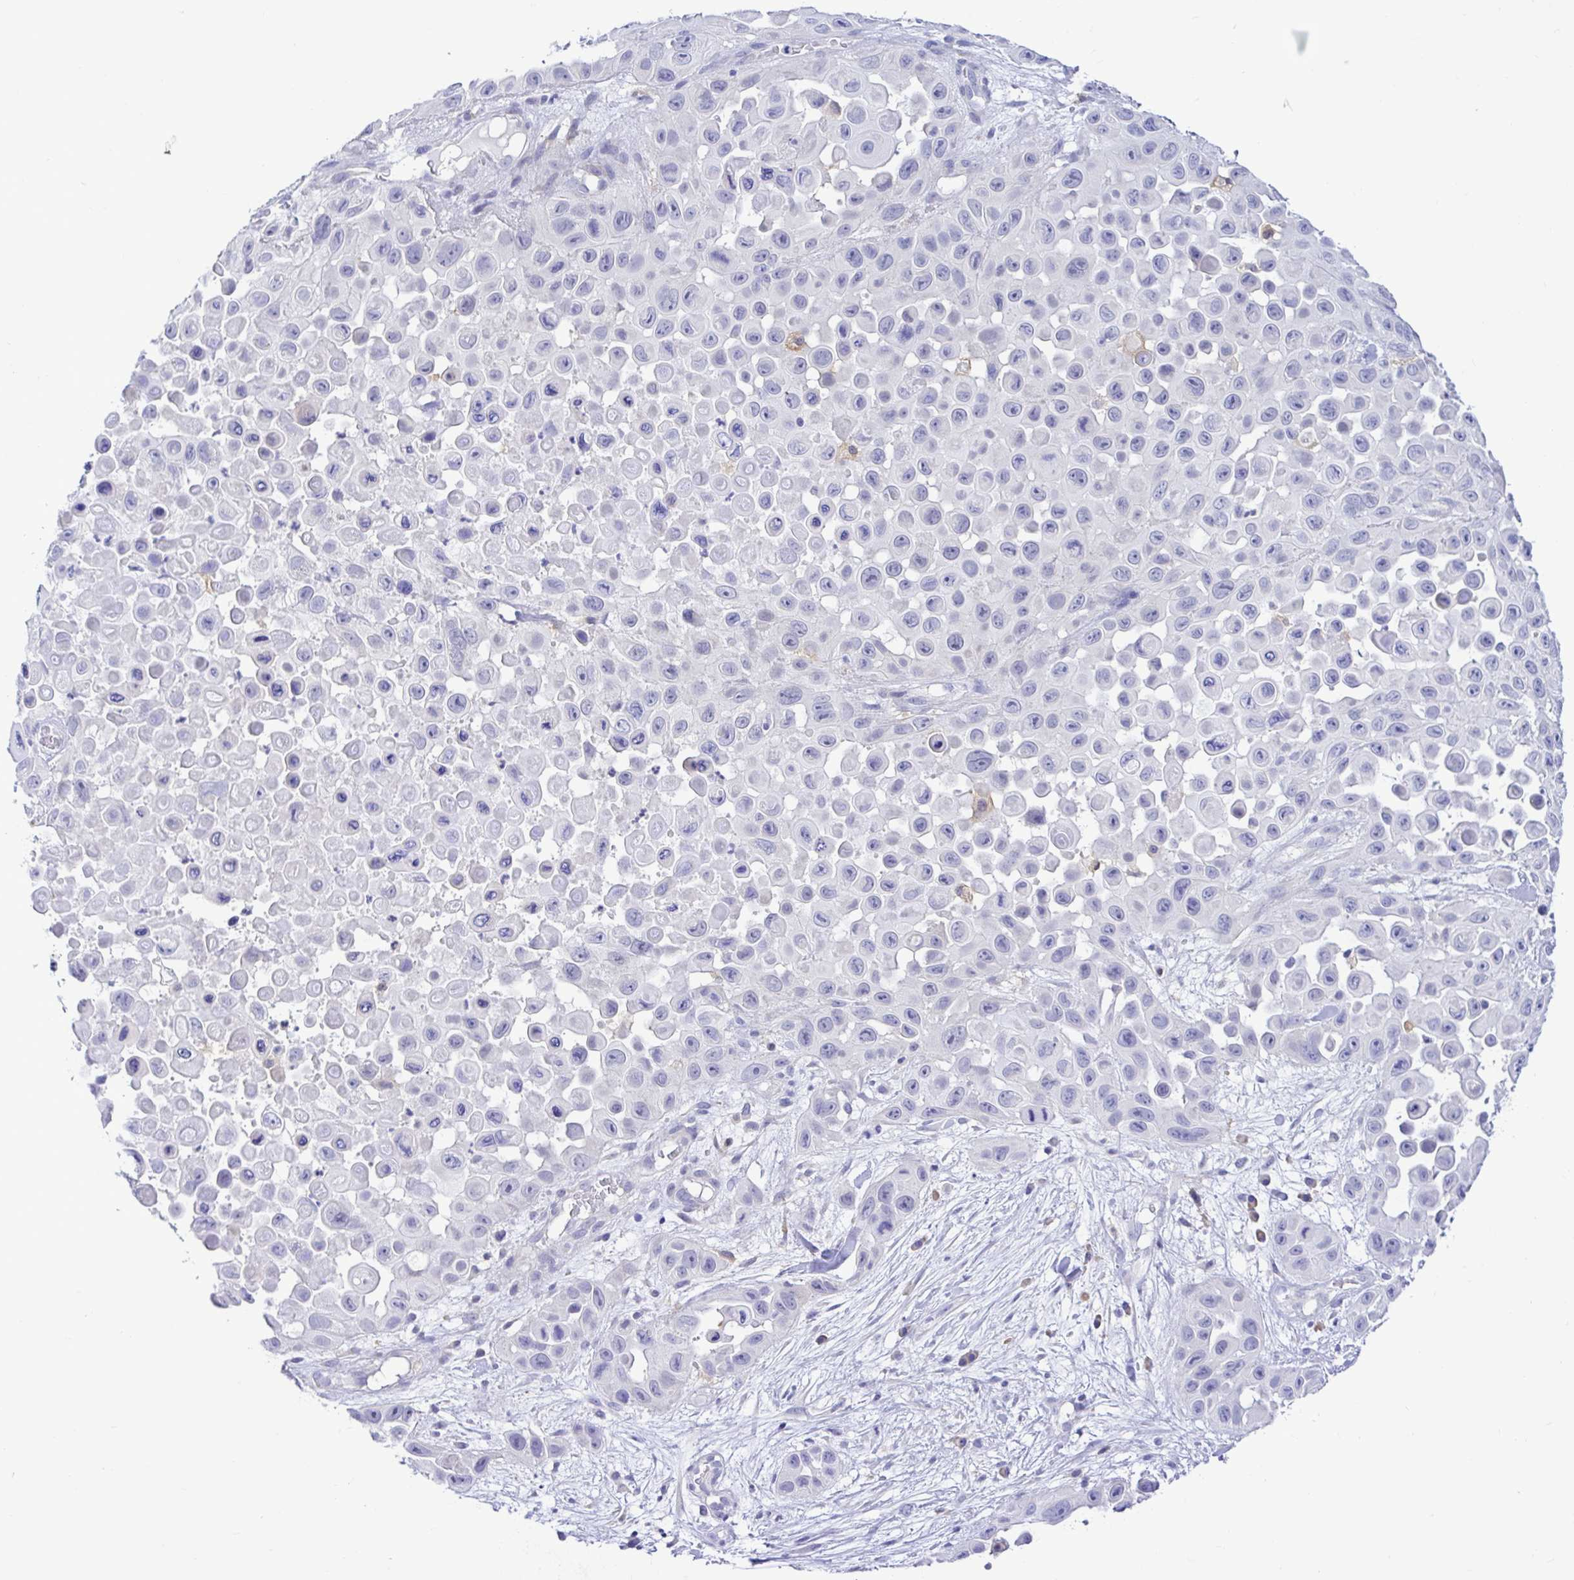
{"staining": {"intensity": "negative", "quantity": "none", "location": "none"}, "tissue": "skin cancer", "cell_type": "Tumor cells", "image_type": "cancer", "snomed": [{"axis": "morphology", "description": "Squamous cell carcinoma, NOS"}, {"axis": "topography", "description": "Skin"}], "caption": "An immunohistochemistry (IHC) micrograph of skin cancer (squamous cell carcinoma) is shown. There is no staining in tumor cells of skin cancer (squamous cell carcinoma). The staining is performed using DAB (3,3'-diaminobenzidine) brown chromogen with nuclei counter-stained in using hematoxylin.", "gene": "BACE2", "patient": {"sex": "male", "age": 81}}